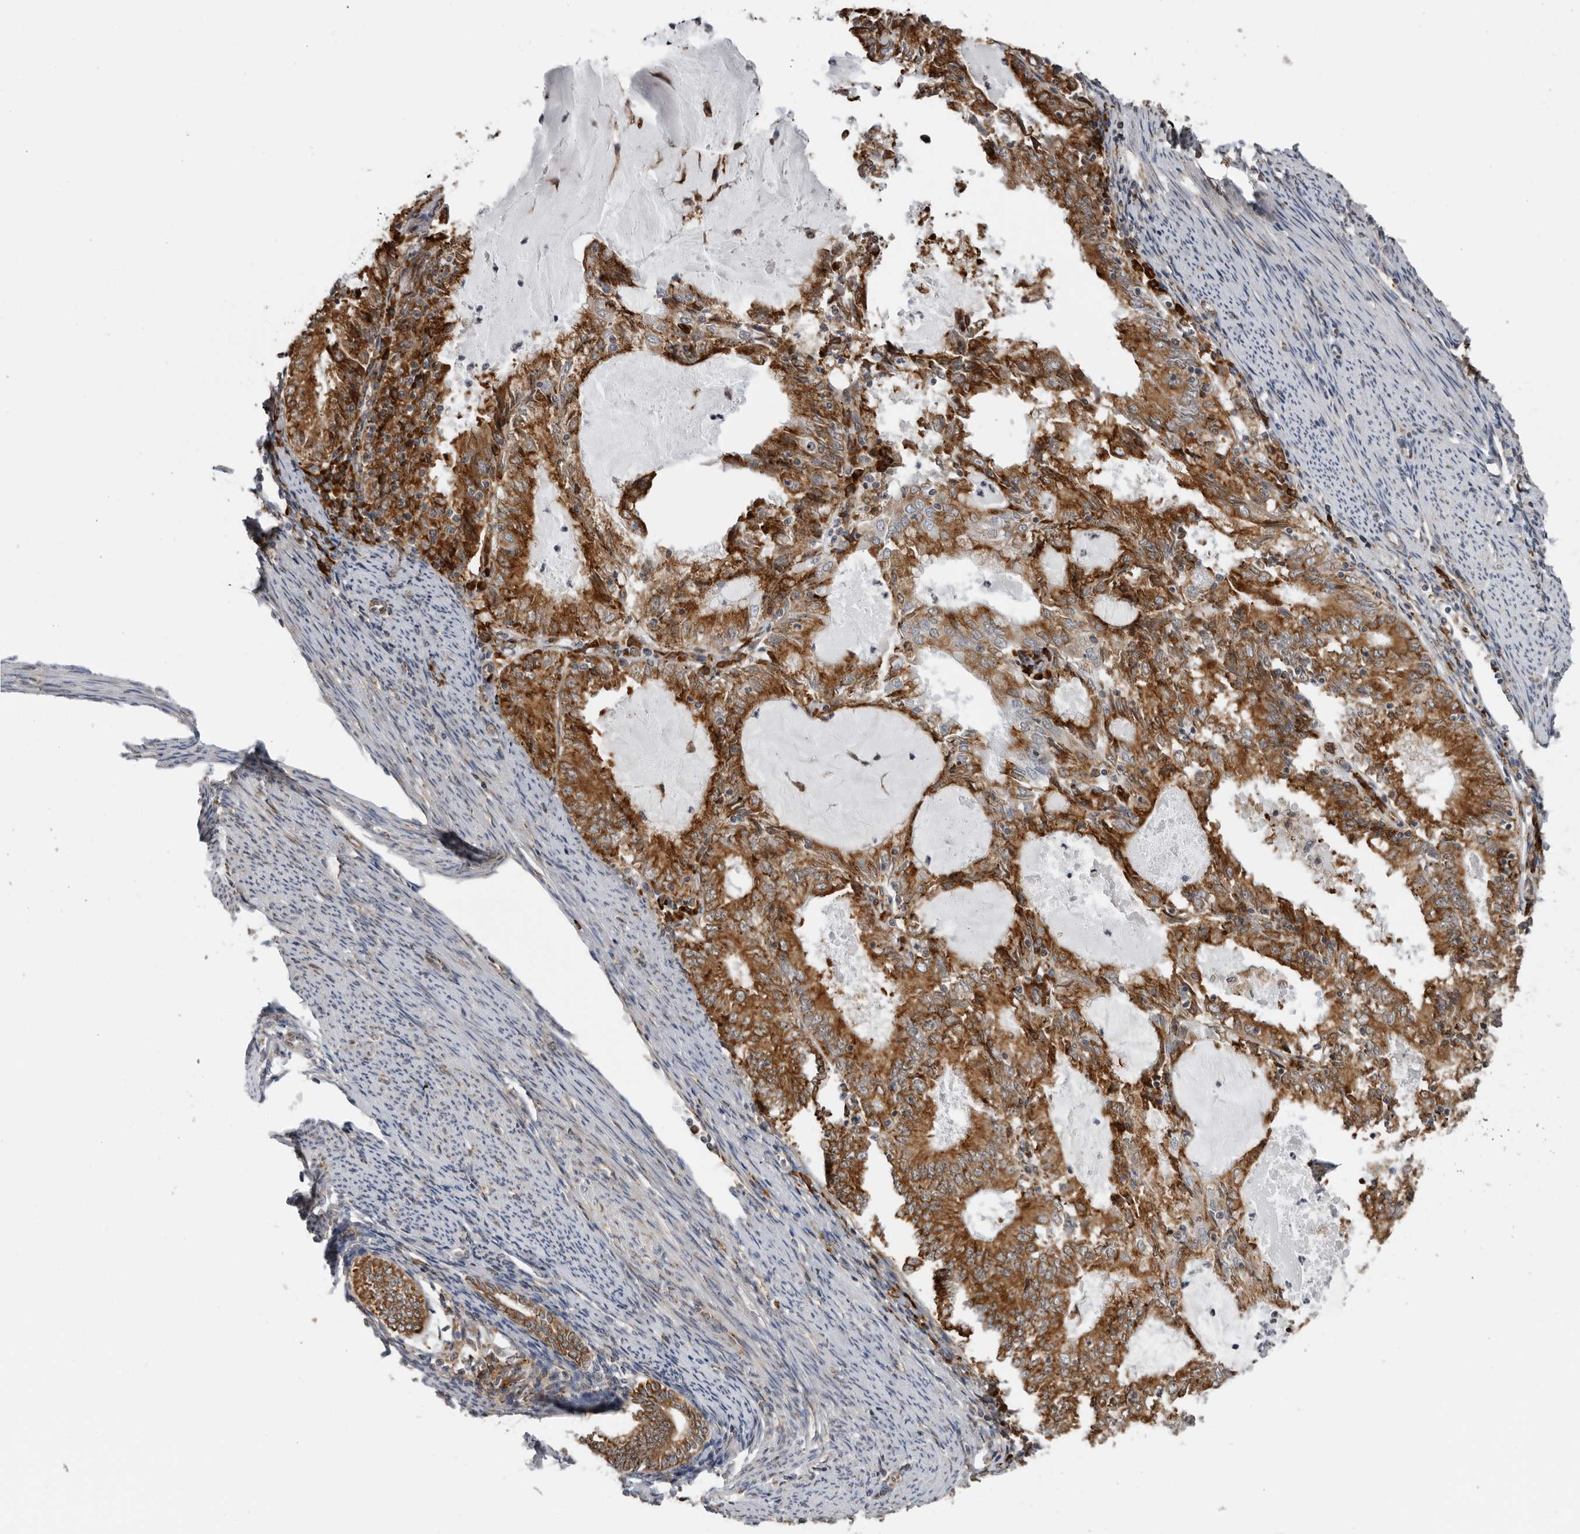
{"staining": {"intensity": "strong", "quantity": ">75%", "location": "cytoplasmic/membranous"}, "tissue": "endometrial cancer", "cell_type": "Tumor cells", "image_type": "cancer", "snomed": [{"axis": "morphology", "description": "Adenocarcinoma, NOS"}, {"axis": "topography", "description": "Endometrium"}], "caption": "DAB (3,3'-diaminobenzidine) immunohistochemical staining of endometrial cancer exhibits strong cytoplasmic/membranous protein staining in approximately >75% of tumor cells.", "gene": "ALPK2", "patient": {"sex": "female", "age": 57}}